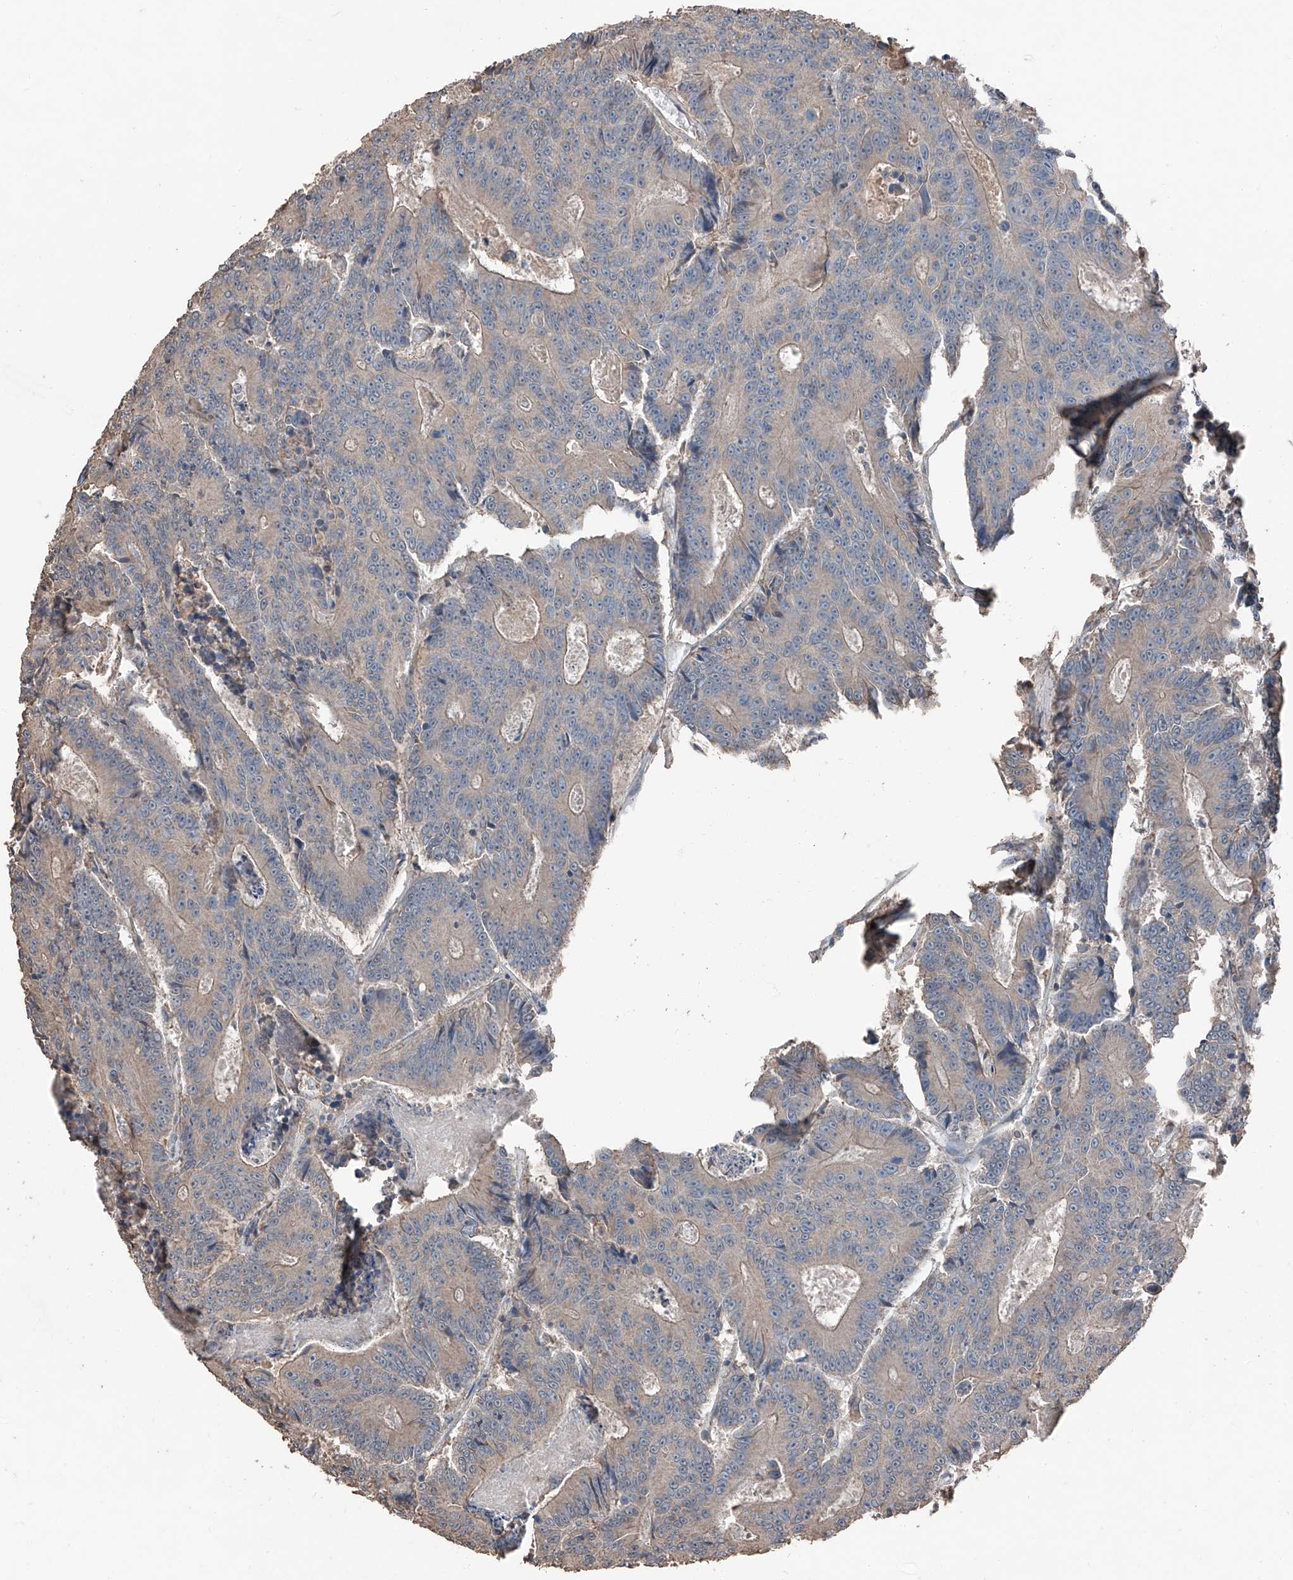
{"staining": {"intensity": "weak", "quantity": "25%-75%", "location": "cytoplasmic/membranous"}, "tissue": "colorectal cancer", "cell_type": "Tumor cells", "image_type": "cancer", "snomed": [{"axis": "morphology", "description": "Adenocarcinoma, NOS"}, {"axis": "topography", "description": "Colon"}], "caption": "Protein analysis of colorectal adenocarcinoma tissue demonstrates weak cytoplasmic/membranous positivity in approximately 25%-75% of tumor cells.", "gene": "MAMLD1", "patient": {"sex": "male", "age": 83}}